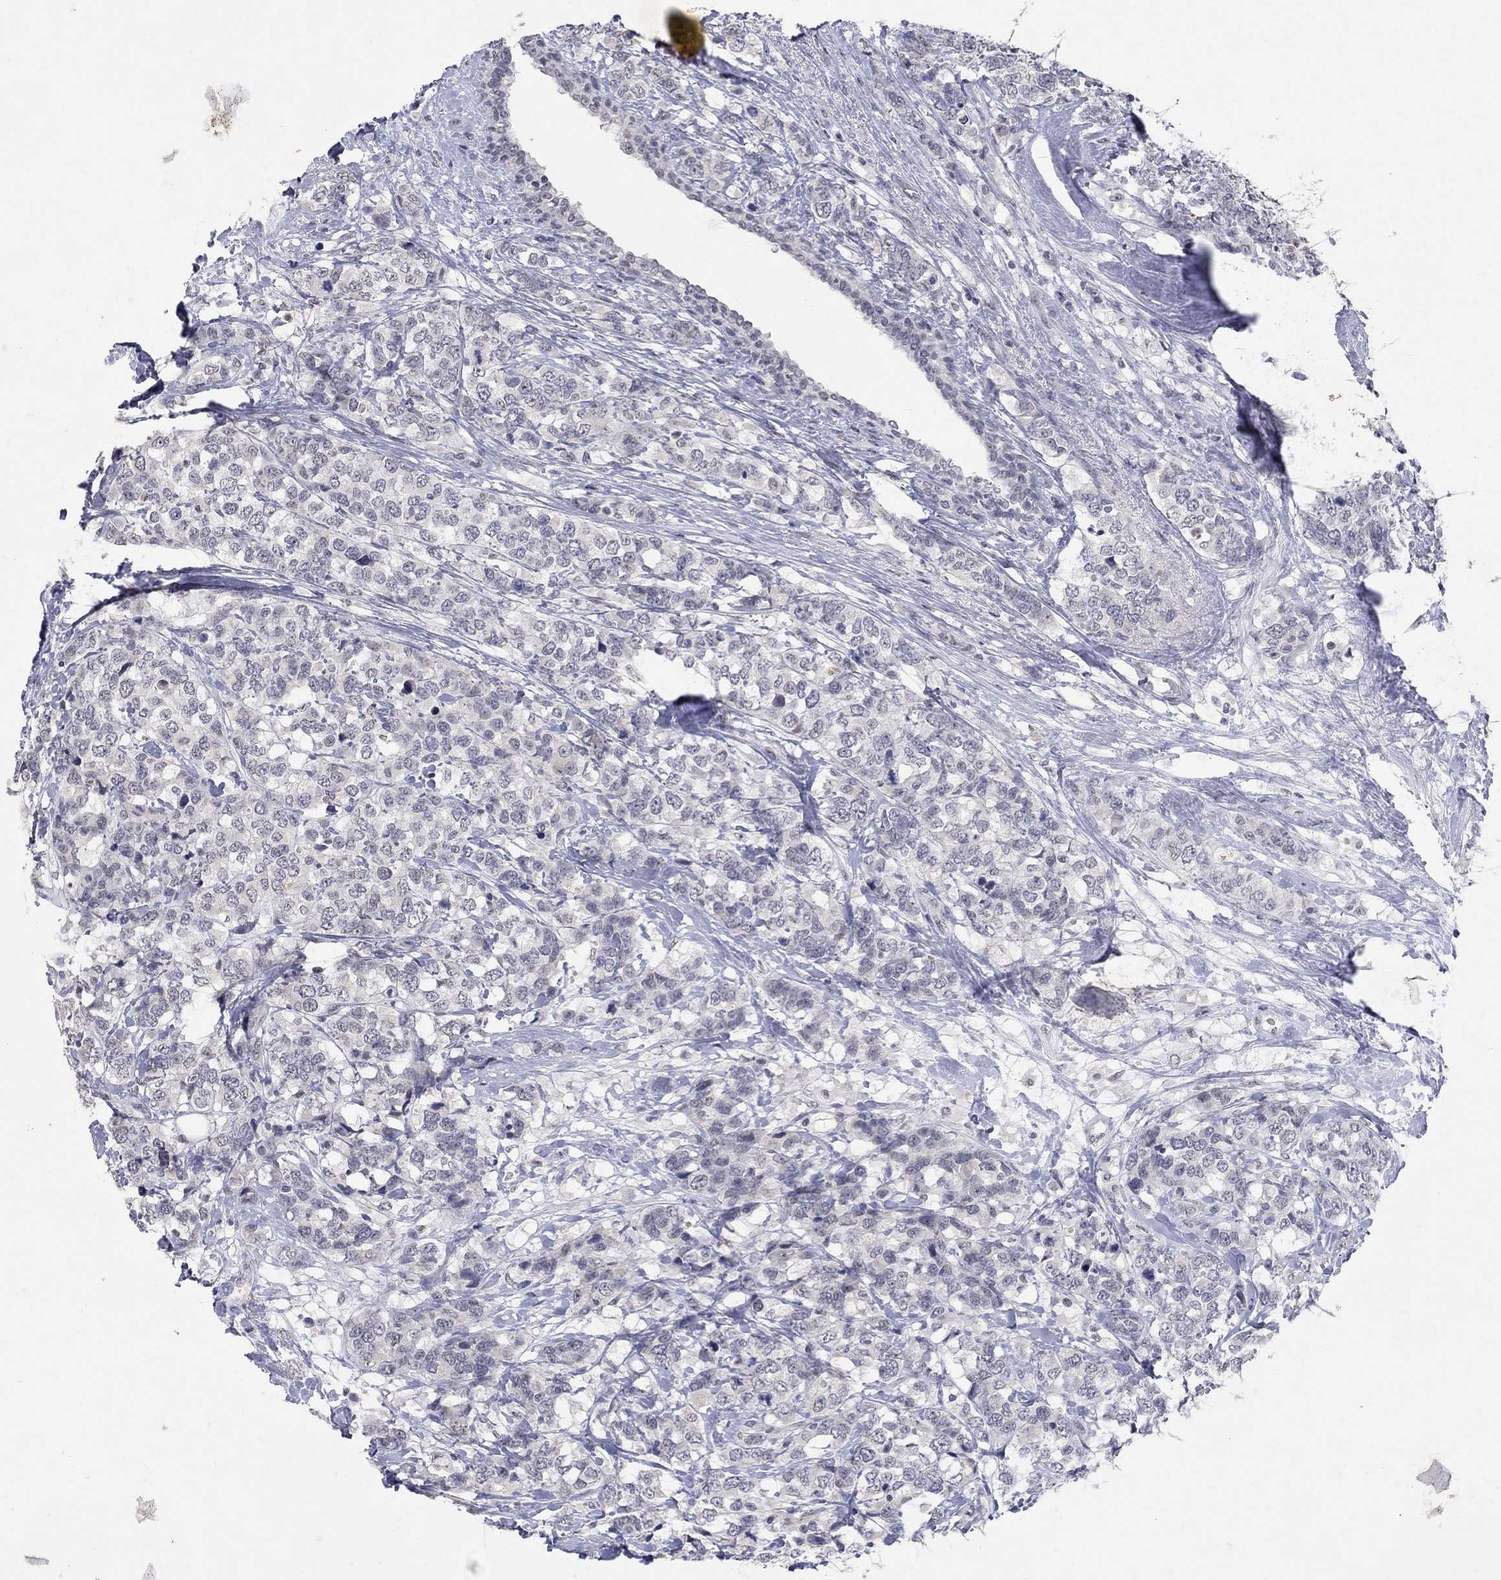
{"staining": {"intensity": "negative", "quantity": "none", "location": "none"}, "tissue": "breast cancer", "cell_type": "Tumor cells", "image_type": "cancer", "snomed": [{"axis": "morphology", "description": "Lobular carcinoma"}, {"axis": "topography", "description": "Breast"}], "caption": "IHC image of breast cancer stained for a protein (brown), which demonstrates no positivity in tumor cells.", "gene": "TMEM143", "patient": {"sex": "female", "age": 59}}